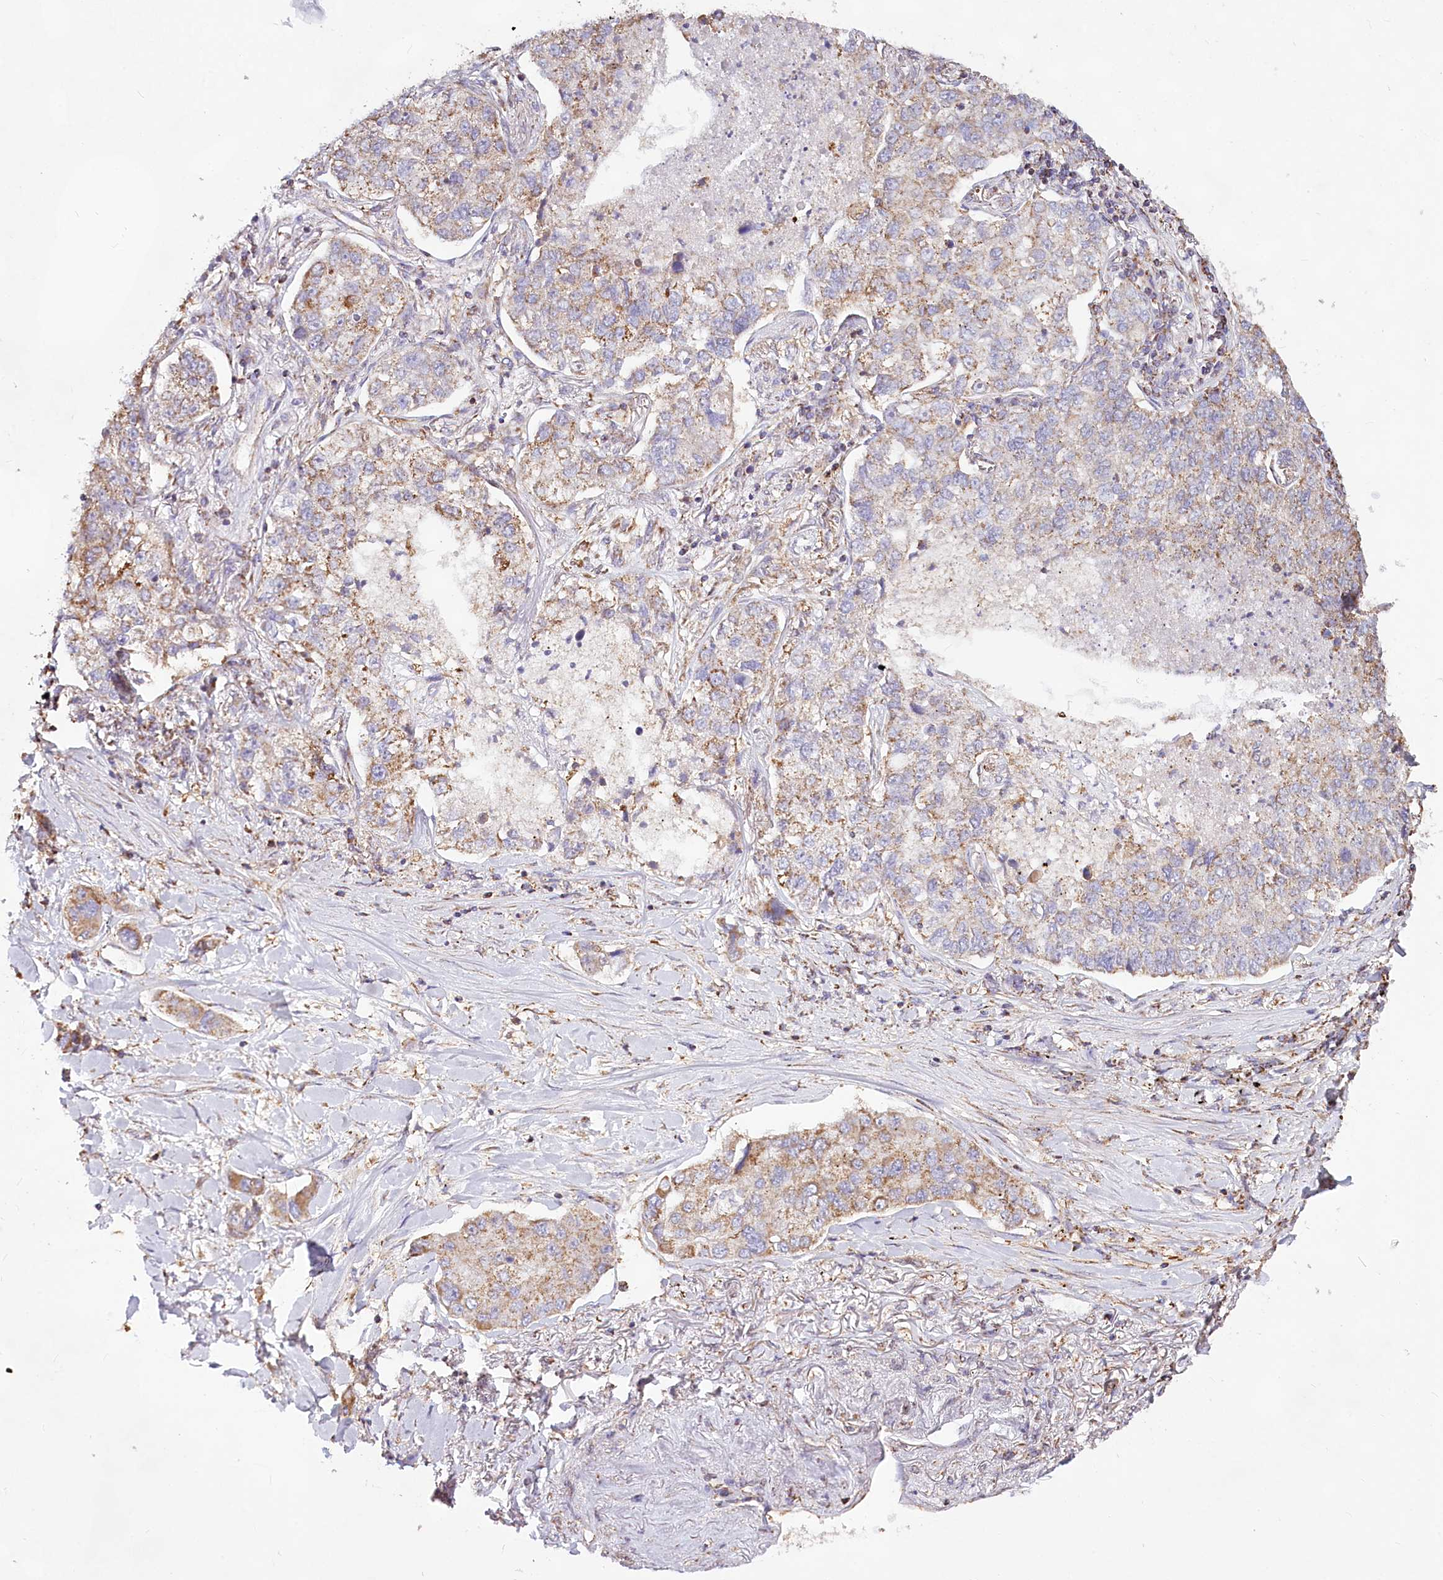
{"staining": {"intensity": "weak", "quantity": "25%-75%", "location": "cytoplasmic/membranous"}, "tissue": "lung cancer", "cell_type": "Tumor cells", "image_type": "cancer", "snomed": [{"axis": "morphology", "description": "Adenocarcinoma, NOS"}, {"axis": "topography", "description": "Lung"}], "caption": "High-power microscopy captured an IHC micrograph of lung cancer (adenocarcinoma), revealing weak cytoplasmic/membranous expression in about 25%-75% of tumor cells. The protein is stained brown, and the nuclei are stained in blue (DAB IHC with brightfield microscopy, high magnification).", "gene": "TASOR2", "patient": {"sex": "male", "age": 49}}